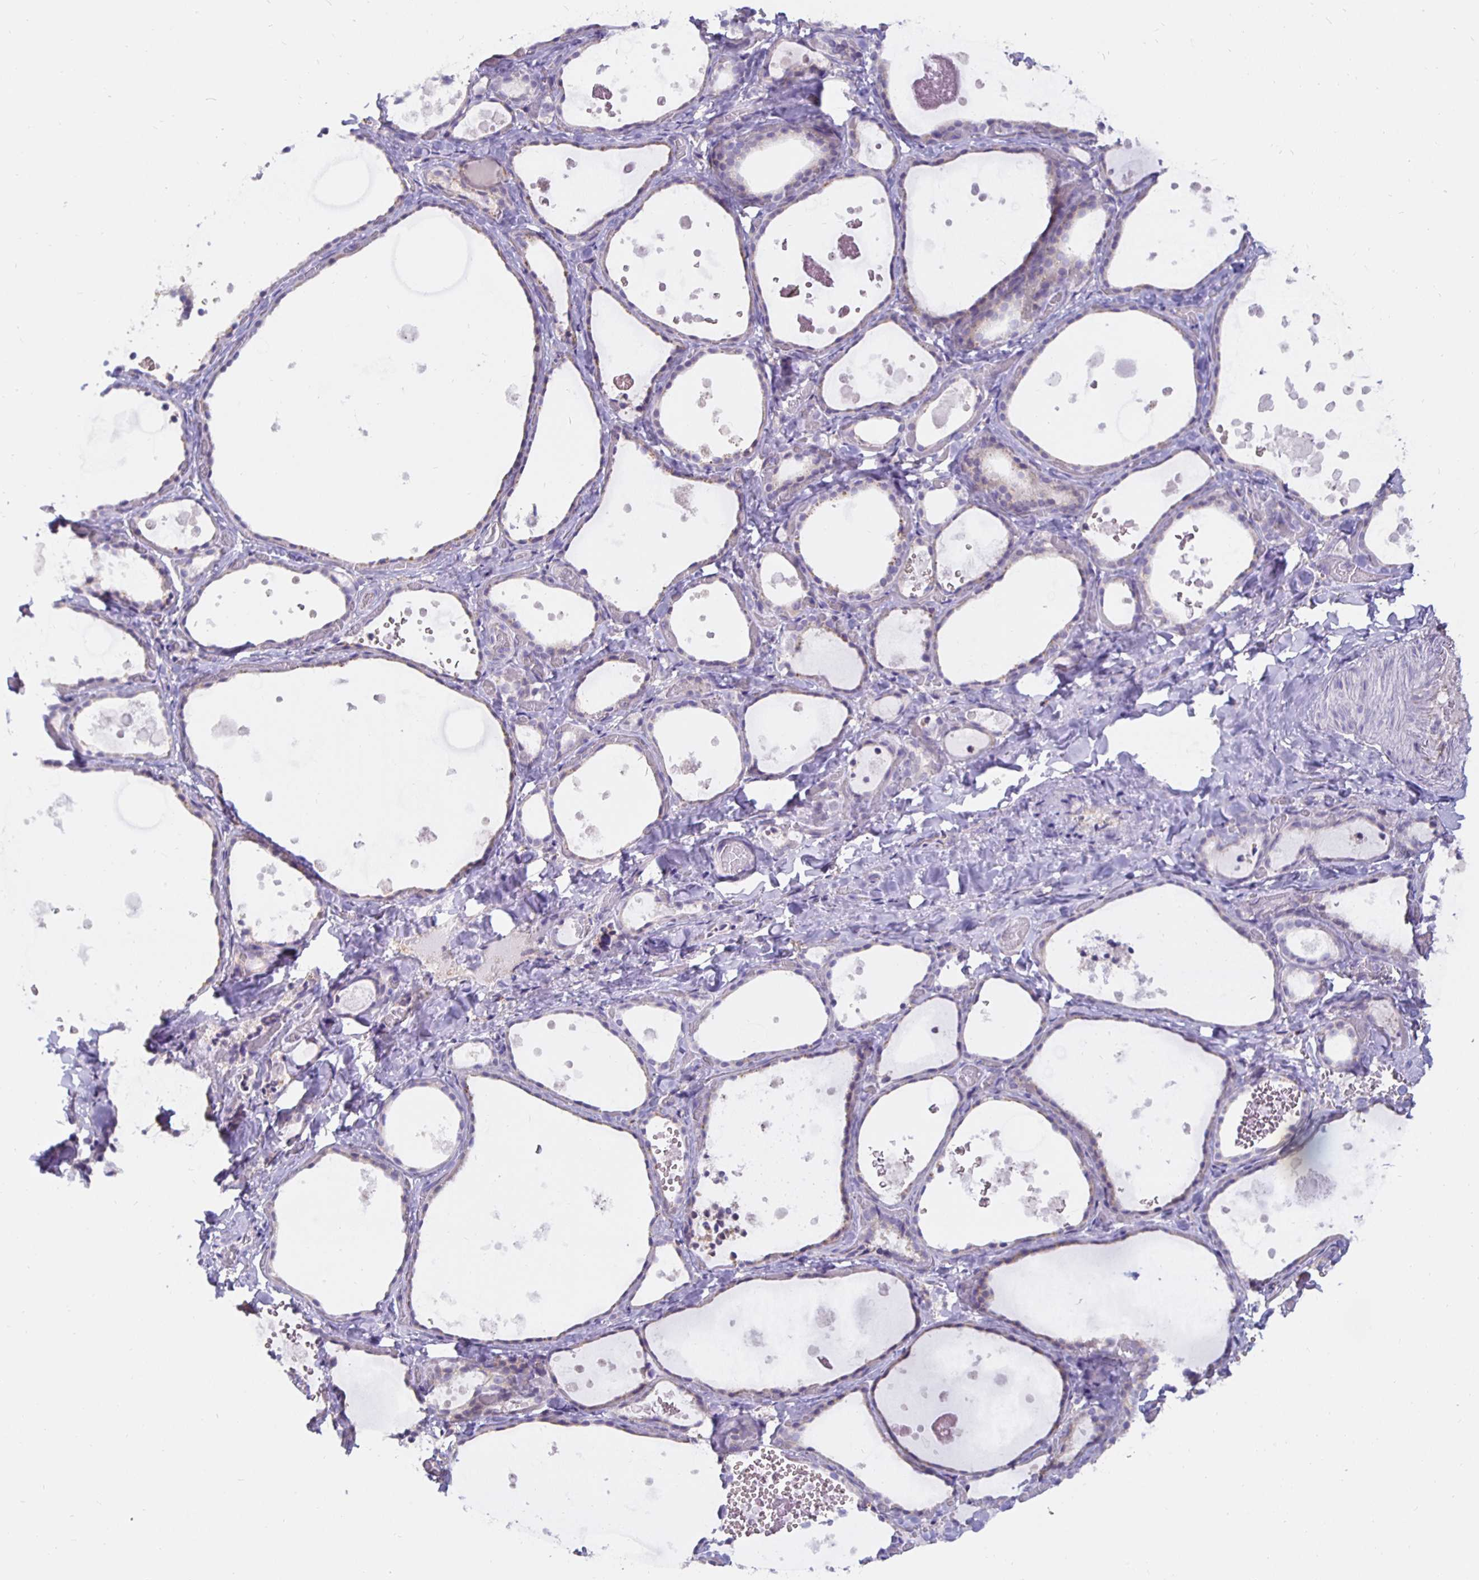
{"staining": {"intensity": "negative", "quantity": "none", "location": "none"}, "tissue": "thyroid gland", "cell_type": "Glandular cells", "image_type": "normal", "snomed": [{"axis": "morphology", "description": "Normal tissue, NOS"}, {"axis": "topography", "description": "Thyroid gland"}], "caption": "Immunohistochemical staining of unremarkable thyroid gland reveals no significant positivity in glandular cells.", "gene": "DNAI2", "patient": {"sex": "female", "age": 56}}